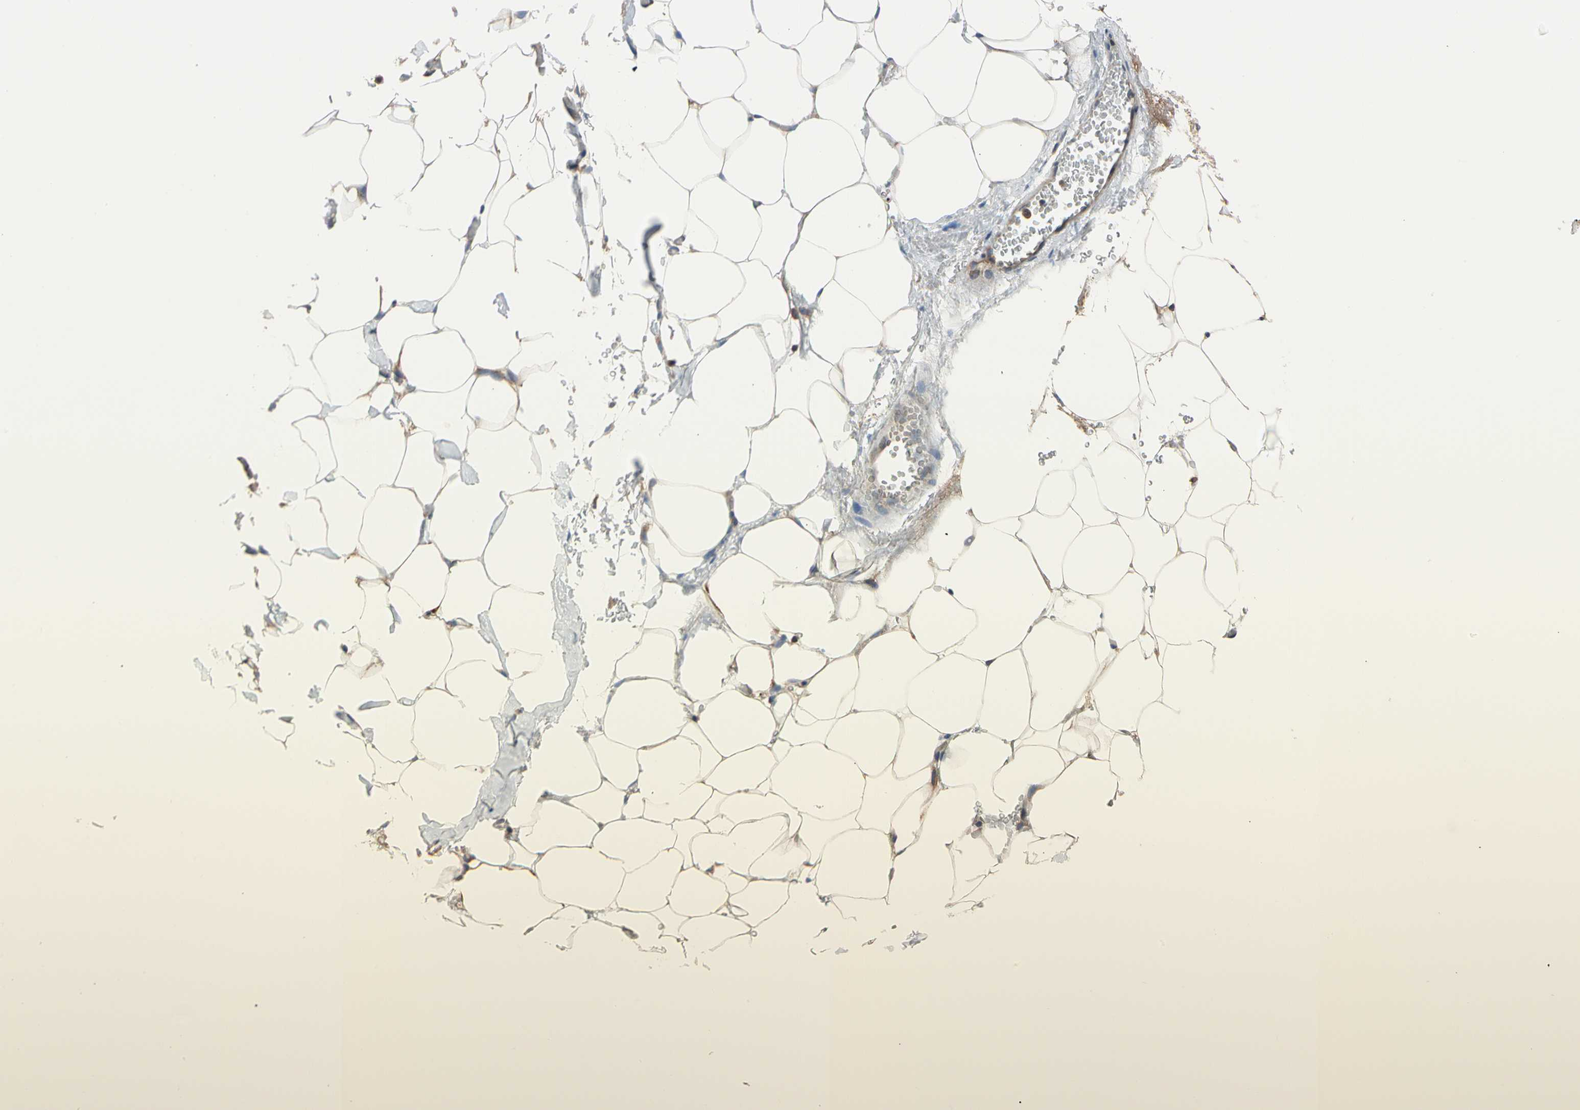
{"staining": {"intensity": "moderate", "quantity": "25%-75%", "location": "cytoplasmic/membranous"}, "tissue": "adipose tissue", "cell_type": "Adipocytes", "image_type": "normal", "snomed": [{"axis": "morphology", "description": "Normal tissue, NOS"}, {"axis": "topography", "description": "Breast"}, {"axis": "topography", "description": "Adipose tissue"}], "caption": "Immunohistochemistry micrograph of normal human adipose tissue stained for a protein (brown), which reveals medium levels of moderate cytoplasmic/membranous positivity in about 25%-75% of adipocytes.", "gene": "ROCK1", "patient": {"sex": "female", "age": 25}}